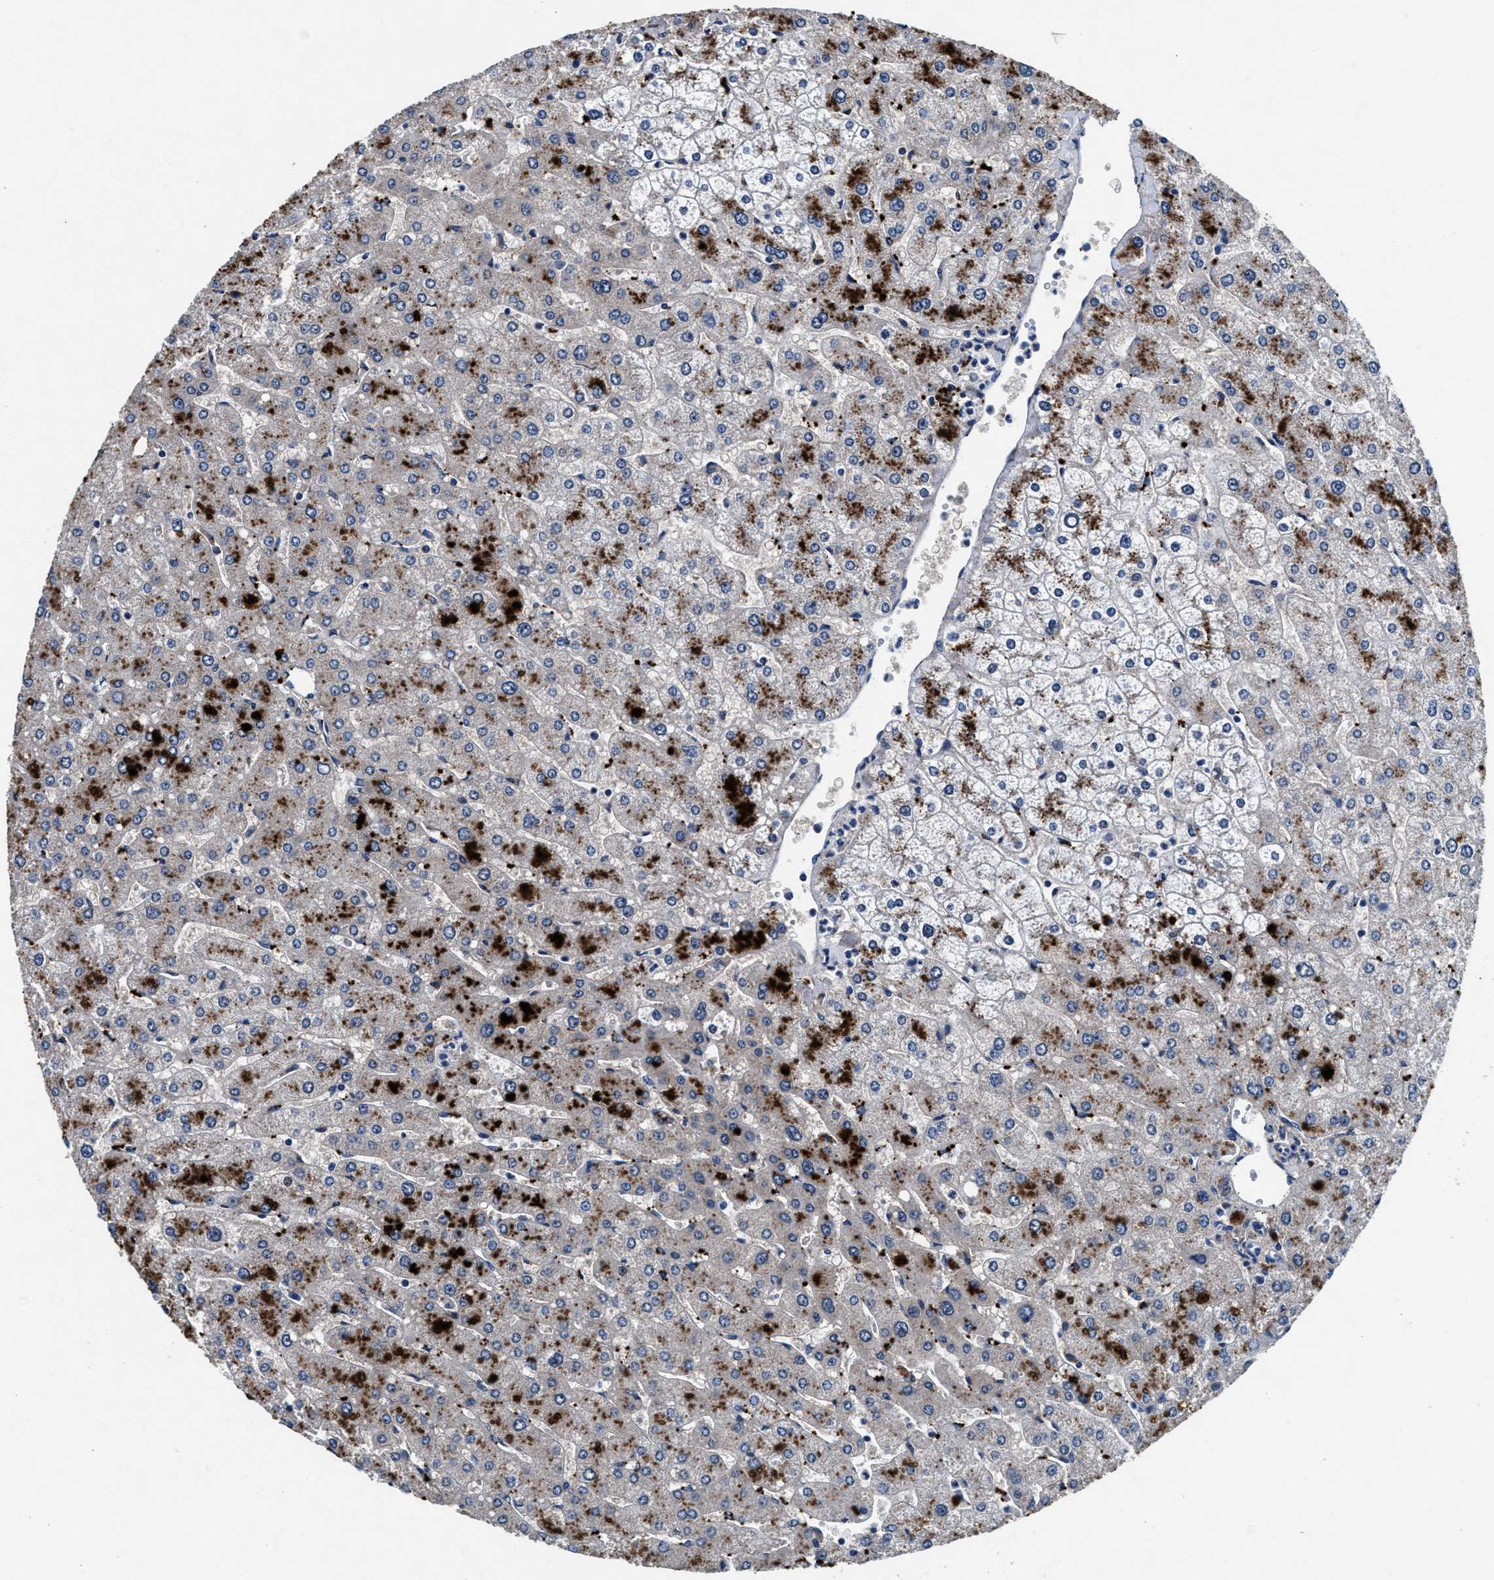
{"staining": {"intensity": "weak", "quantity": ">75%", "location": "cytoplasmic/membranous"}, "tissue": "liver", "cell_type": "Cholangiocytes", "image_type": "normal", "snomed": [{"axis": "morphology", "description": "Normal tissue, NOS"}, {"axis": "topography", "description": "Liver"}], "caption": "Immunohistochemical staining of unremarkable human liver reveals low levels of weak cytoplasmic/membranous positivity in approximately >75% of cholangiocytes.", "gene": "SLC8A1", "patient": {"sex": "male", "age": 55}}